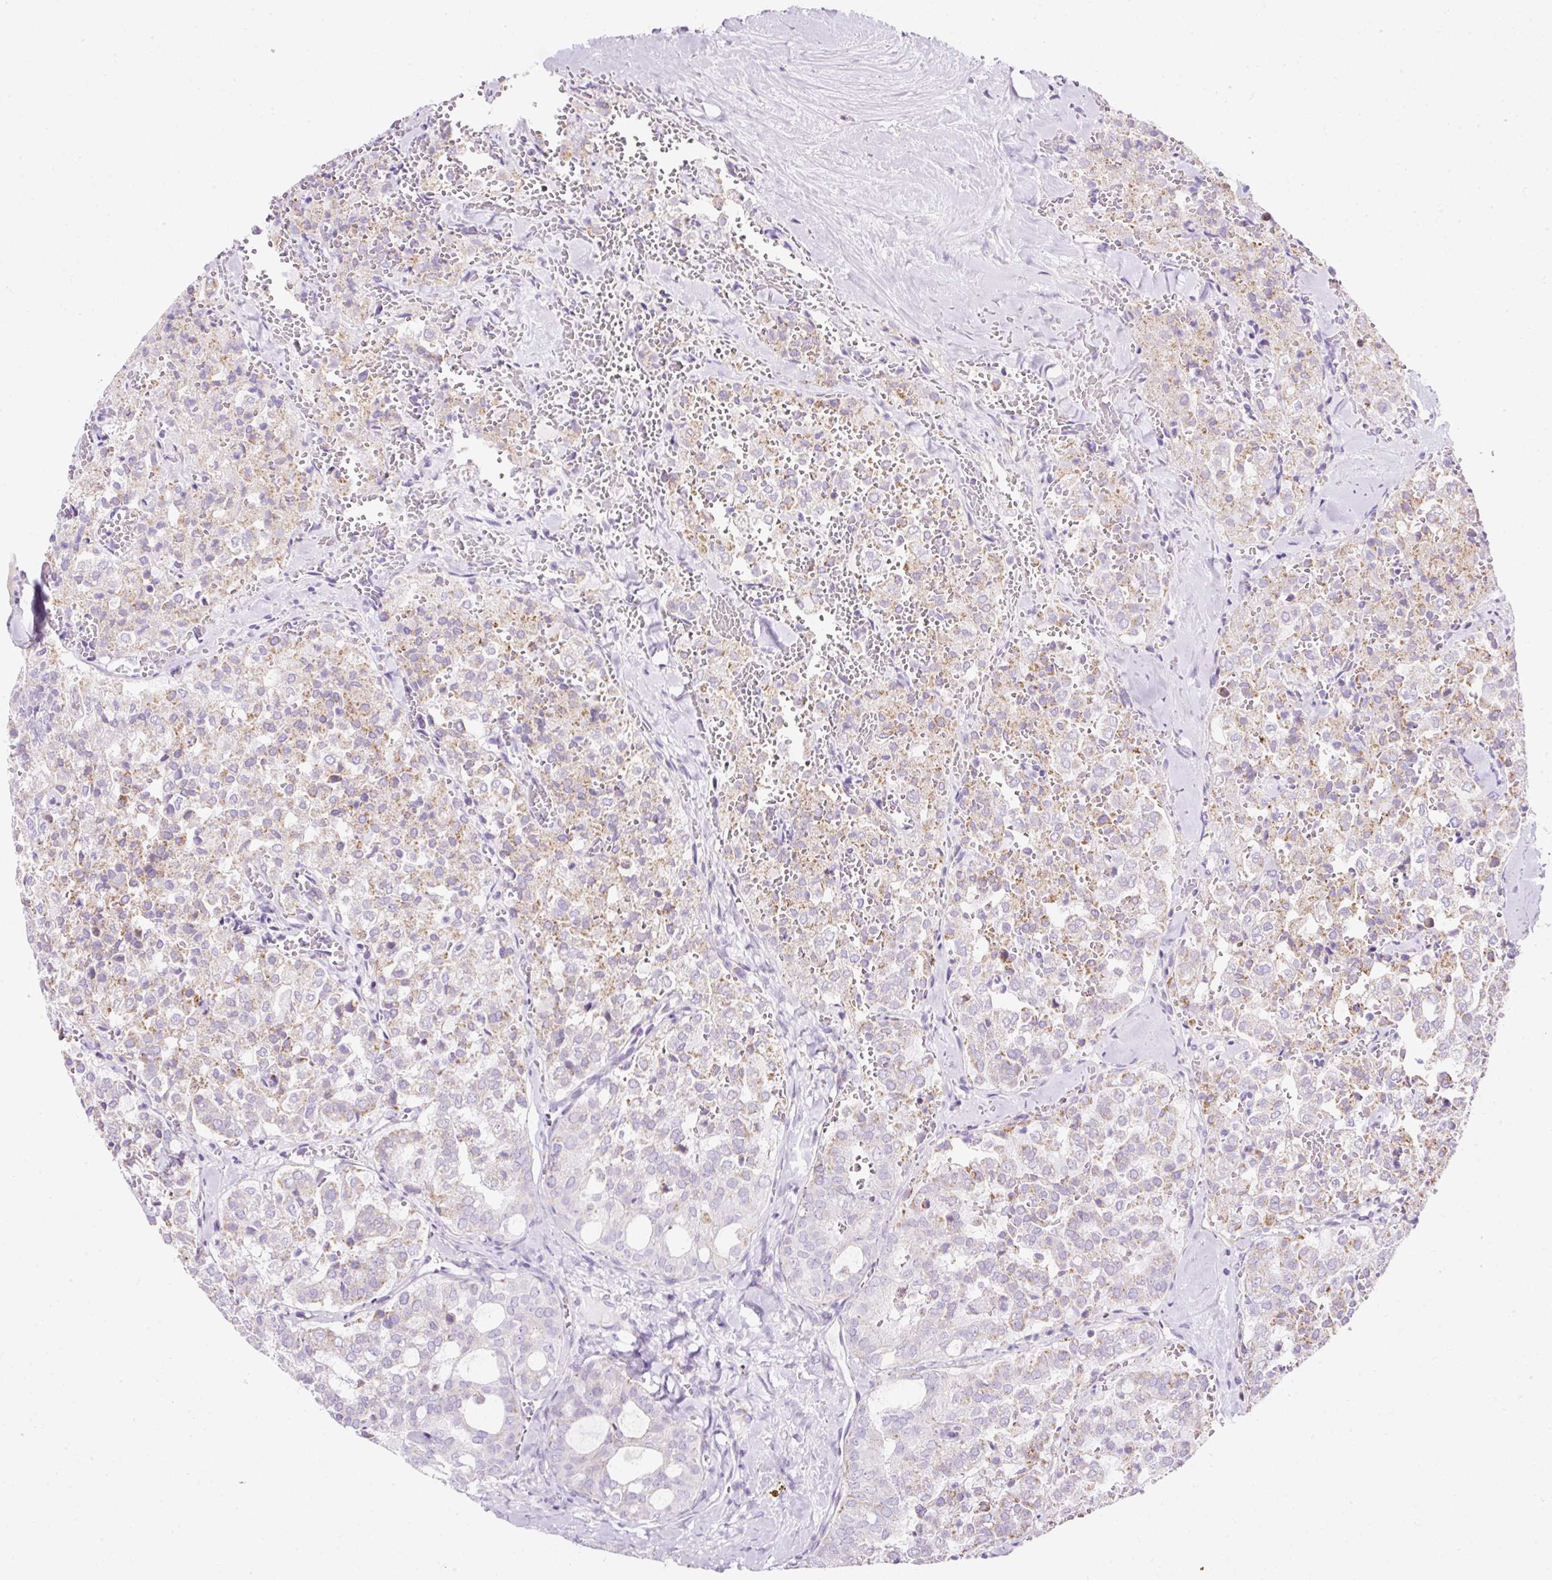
{"staining": {"intensity": "weak", "quantity": ">75%", "location": "cytoplasmic/membranous"}, "tissue": "thyroid cancer", "cell_type": "Tumor cells", "image_type": "cancer", "snomed": [{"axis": "morphology", "description": "Follicular adenoma carcinoma, NOS"}, {"axis": "topography", "description": "Thyroid gland"}], "caption": "Thyroid follicular adenoma carcinoma was stained to show a protein in brown. There is low levels of weak cytoplasmic/membranous staining in approximately >75% of tumor cells.", "gene": "PLPP2", "patient": {"sex": "male", "age": 75}}